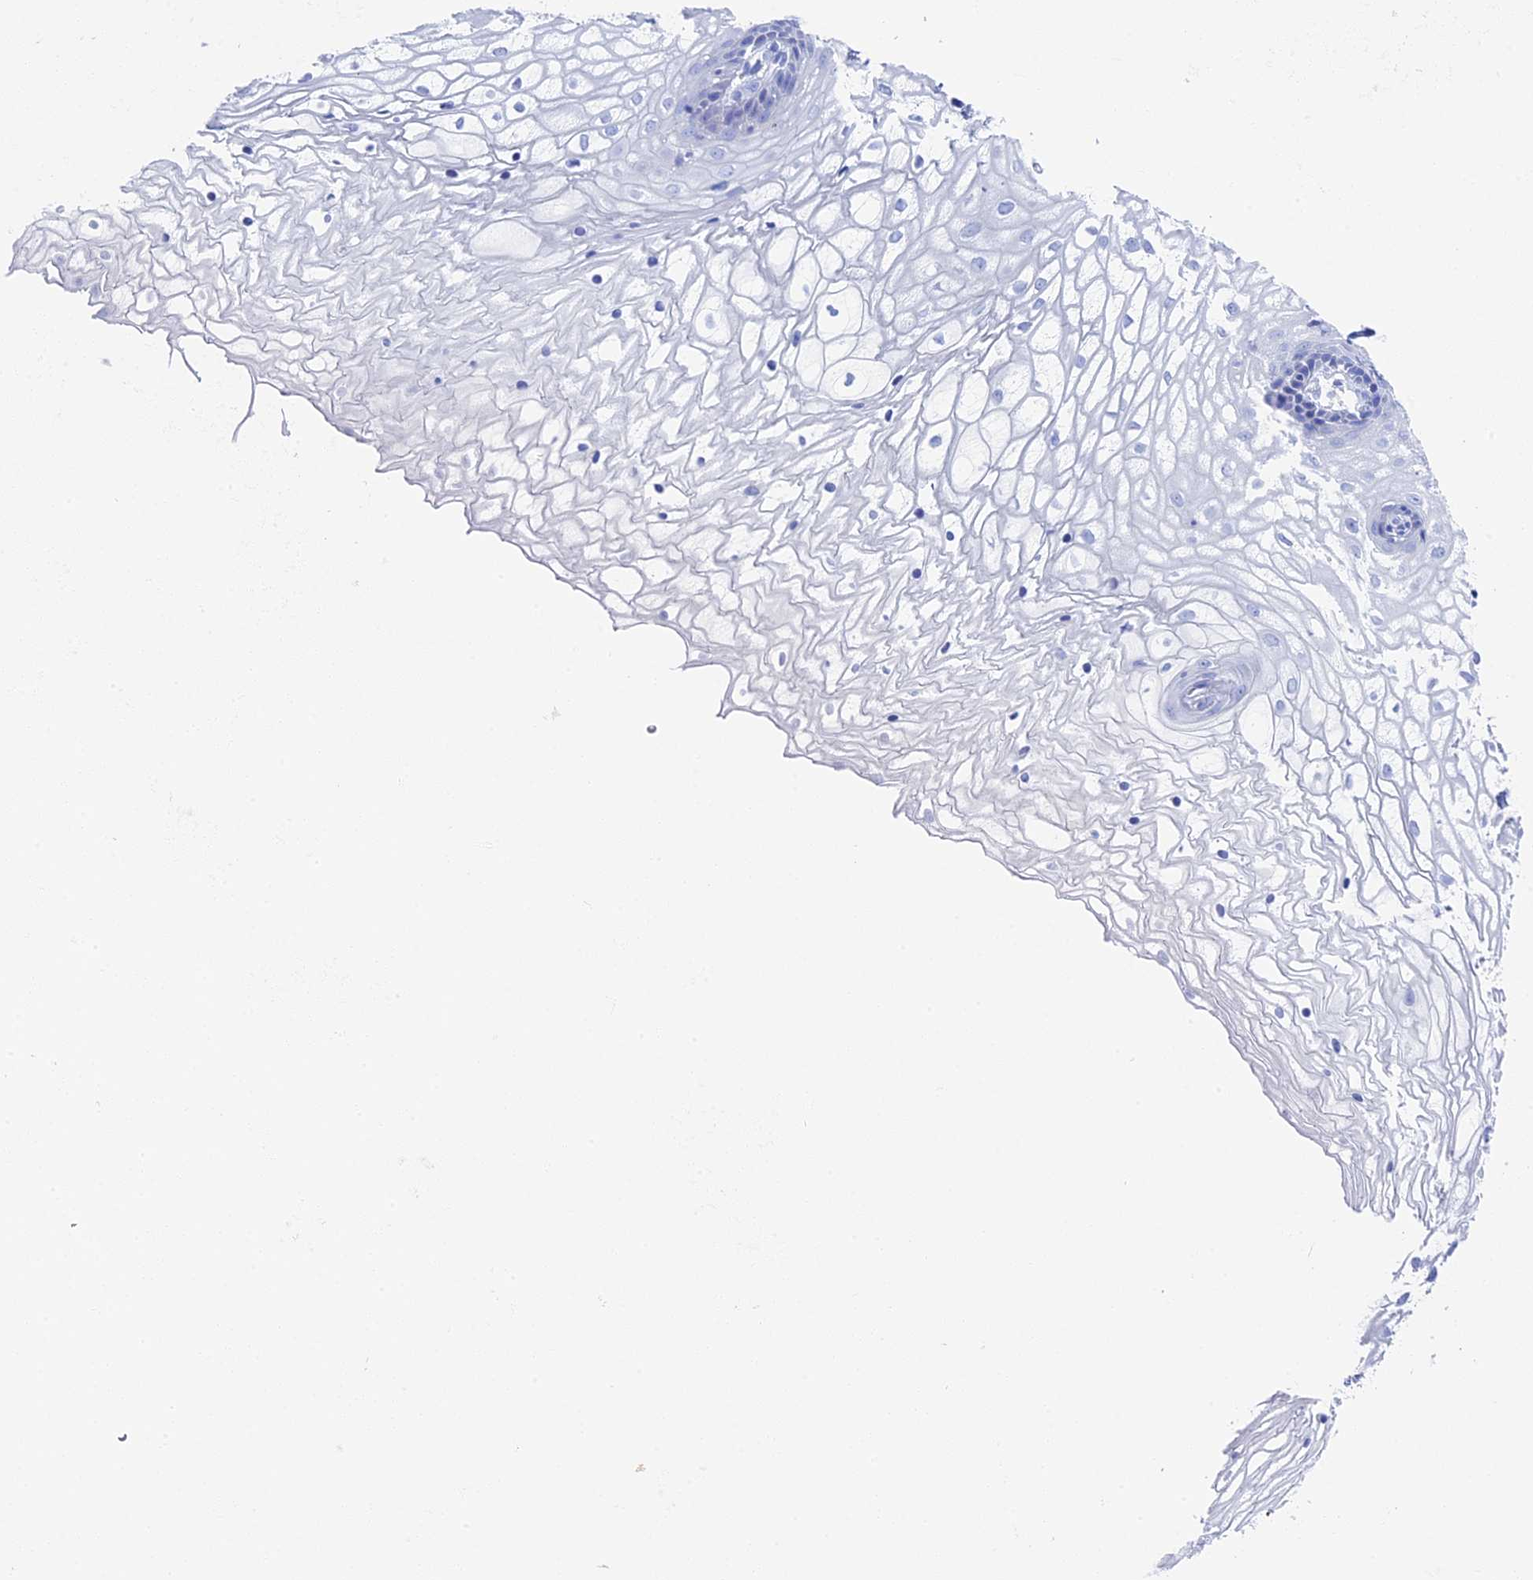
{"staining": {"intensity": "negative", "quantity": "none", "location": "none"}, "tissue": "vagina", "cell_type": "Squamous epithelial cells", "image_type": "normal", "snomed": [{"axis": "morphology", "description": "Normal tissue, NOS"}, {"axis": "topography", "description": "Vagina"}], "caption": "This is an IHC micrograph of unremarkable vagina. There is no staining in squamous epithelial cells.", "gene": "UNC119", "patient": {"sex": "female", "age": 34}}